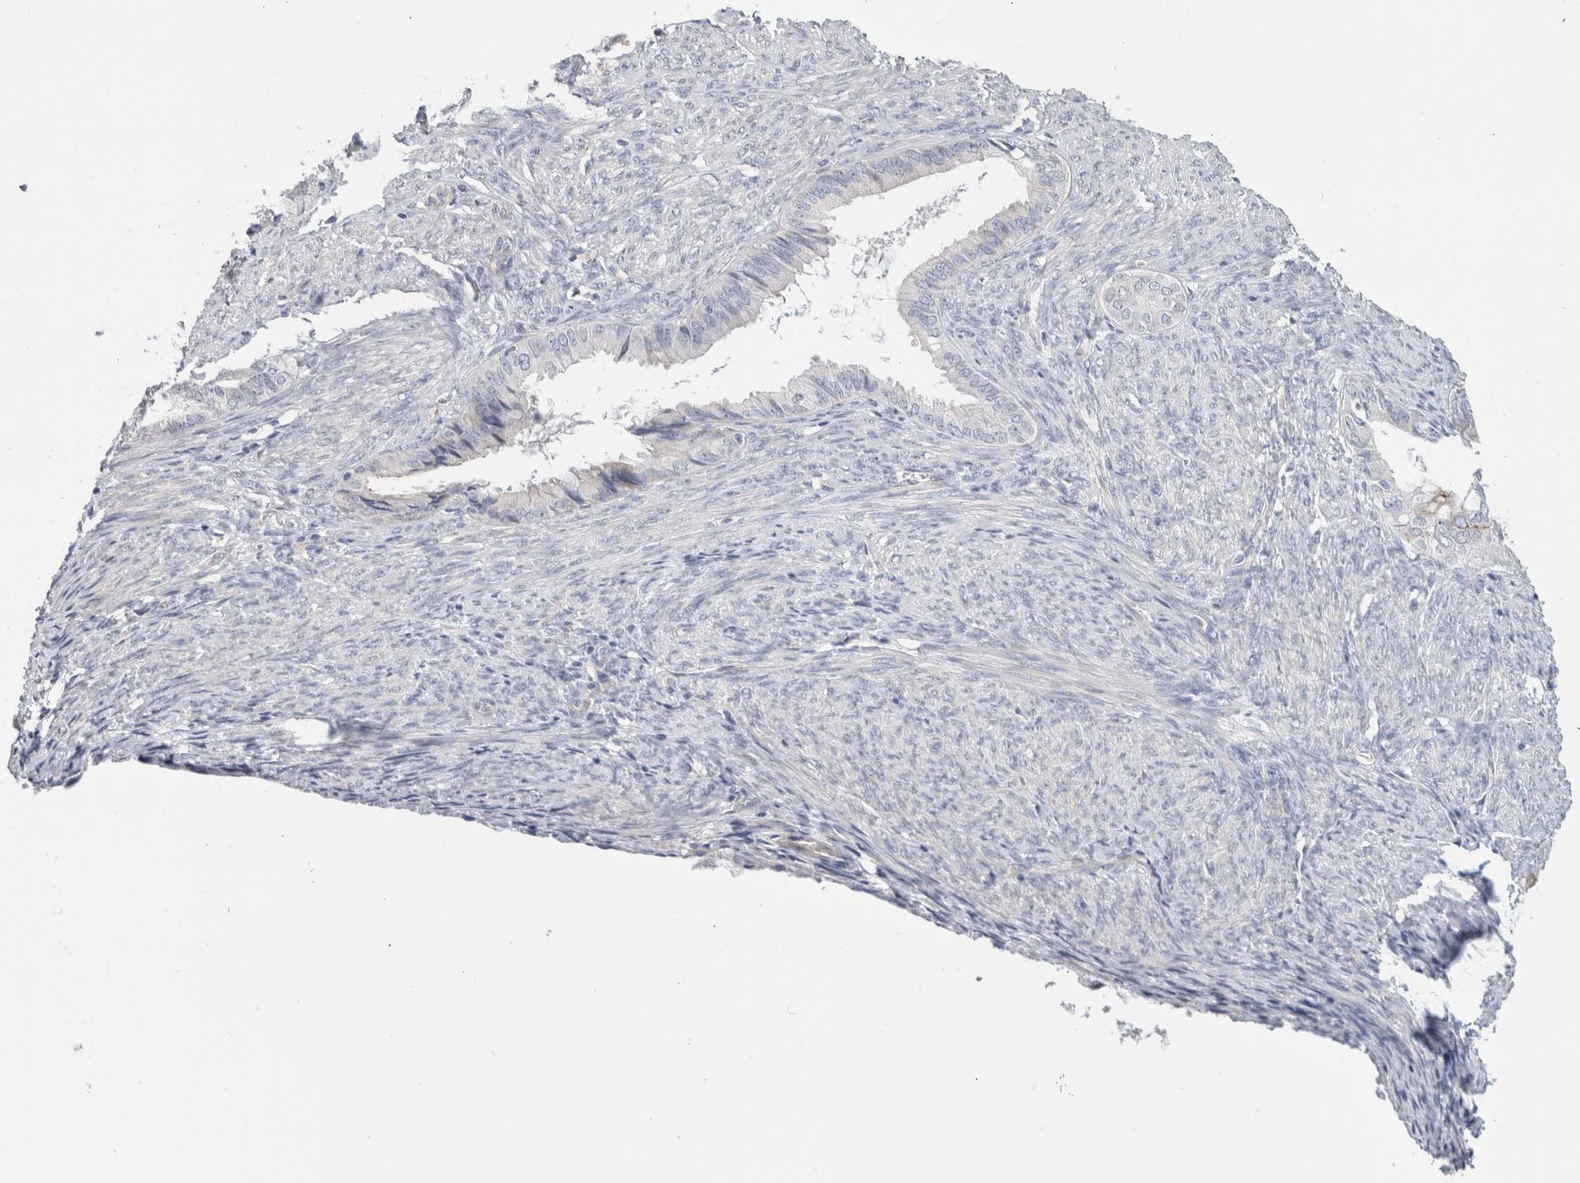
{"staining": {"intensity": "negative", "quantity": "none", "location": "none"}, "tissue": "endometrial cancer", "cell_type": "Tumor cells", "image_type": "cancer", "snomed": [{"axis": "morphology", "description": "Adenocarcinoma, NOS"}, {"axis": "topography", "description": "Endometrium"}], "caption": "Immunohistochemistry histopathology image of adenocarcinoma (endometrial) stained for a protein (brown), which demonstrates no staining in tumor cells. Nuclei are stained in blue.", "gene": "AFP", "patient": {"sex": "female", "age": 86}}